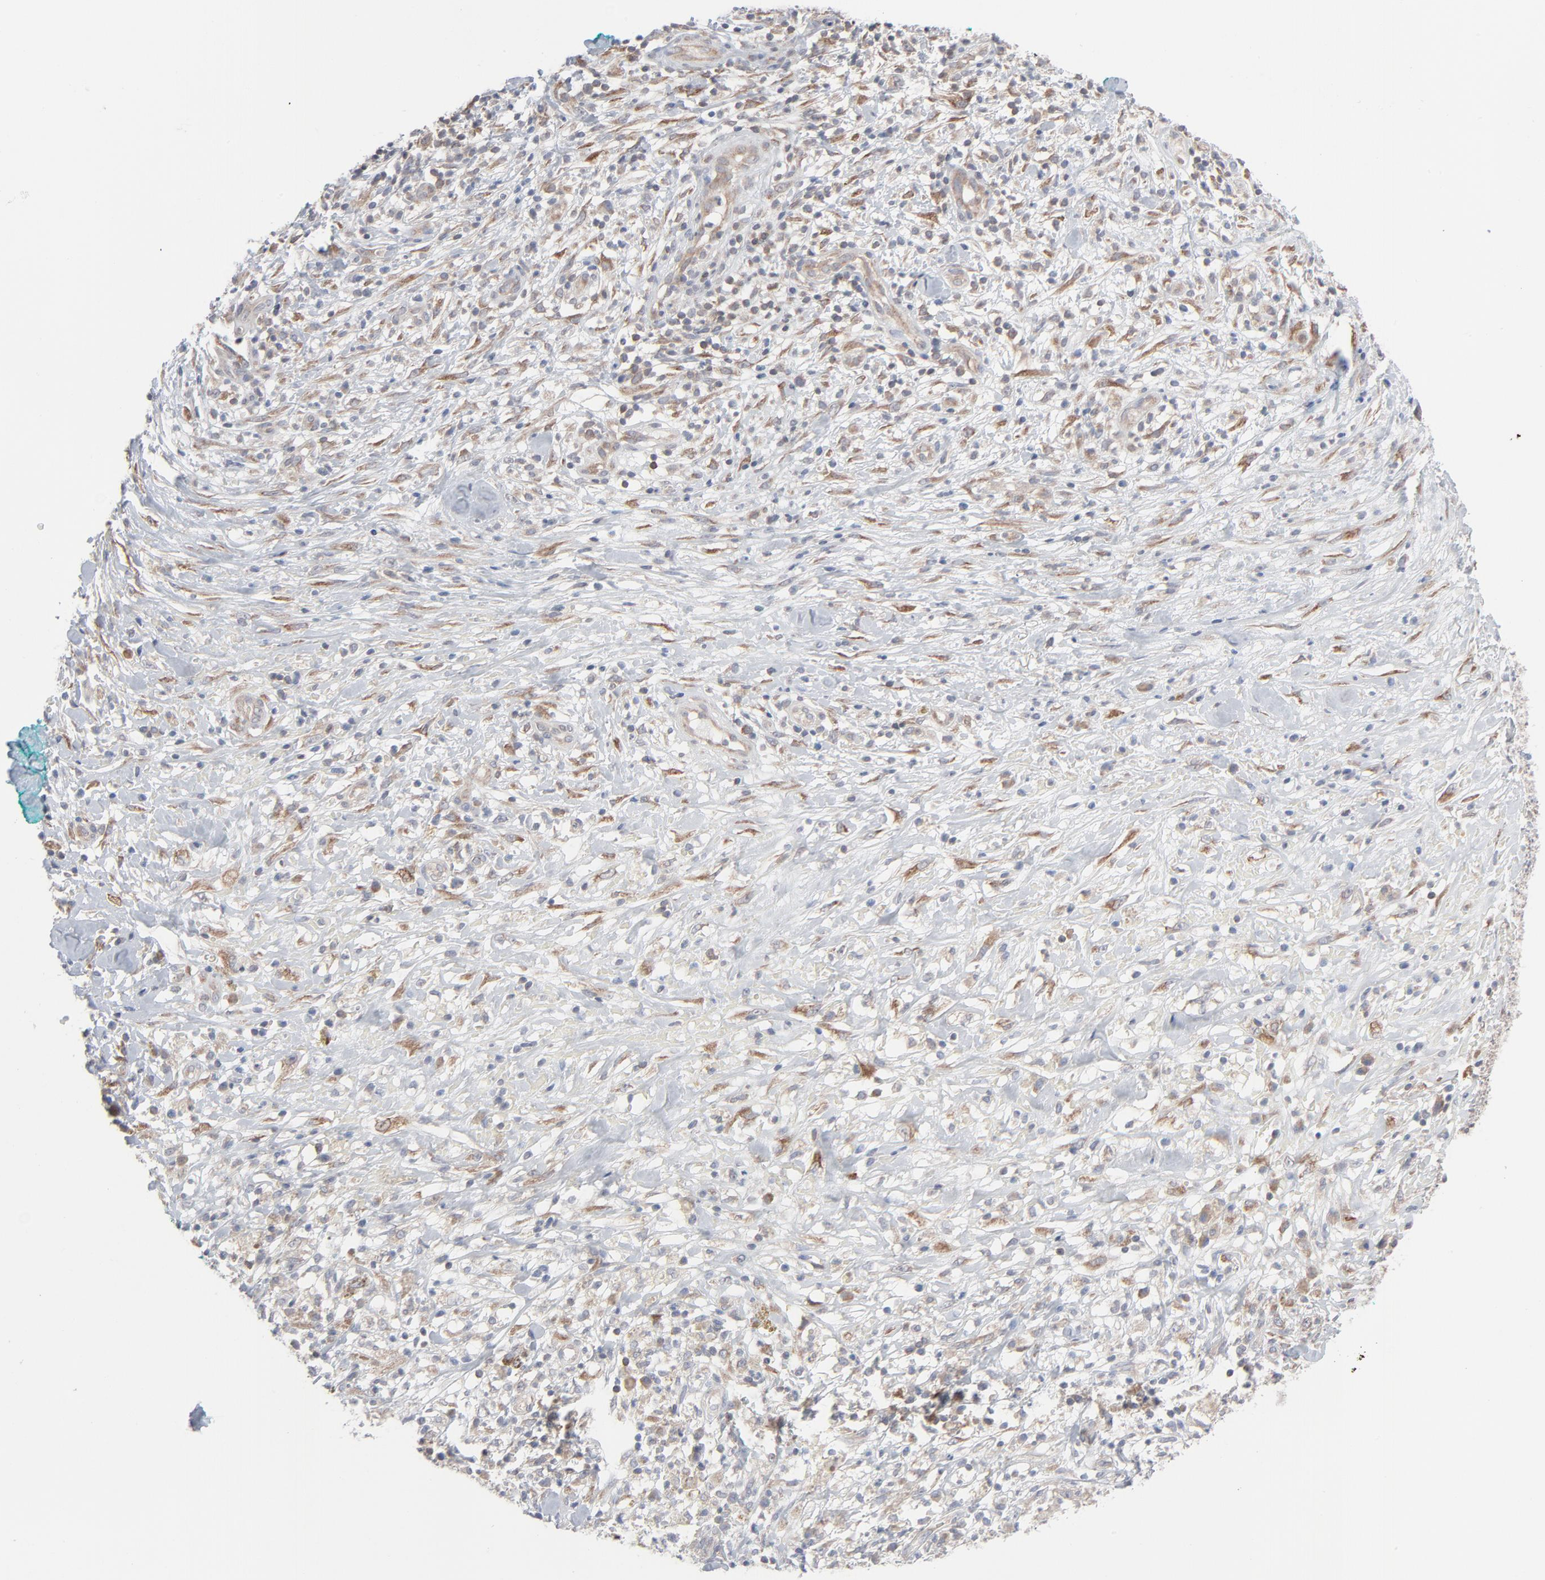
{"staining": {"intensity": "weak", "quantity": ">75%", "location": "cytoplasmic/membranous"}, "tissue": "melanoma", "cell_type": "Tumor cells", "image_type": "cancer", "snomed": [{"axis": "morphology", "description": "Necrosis, NOS"}, {"axis": "morphology", "description": "Malignant melanoma, NOS"}, {"axis": "topography", "description": "Skin"}], "caption": "IHC histopathology image of melanoma stained for a protein (brown), which displays low levels of weak cytoplasmic/membranous staining in approximately >75% of tumor cells.", "gene": "KDSR", "patient": {"sex": "female", "age": 87}}